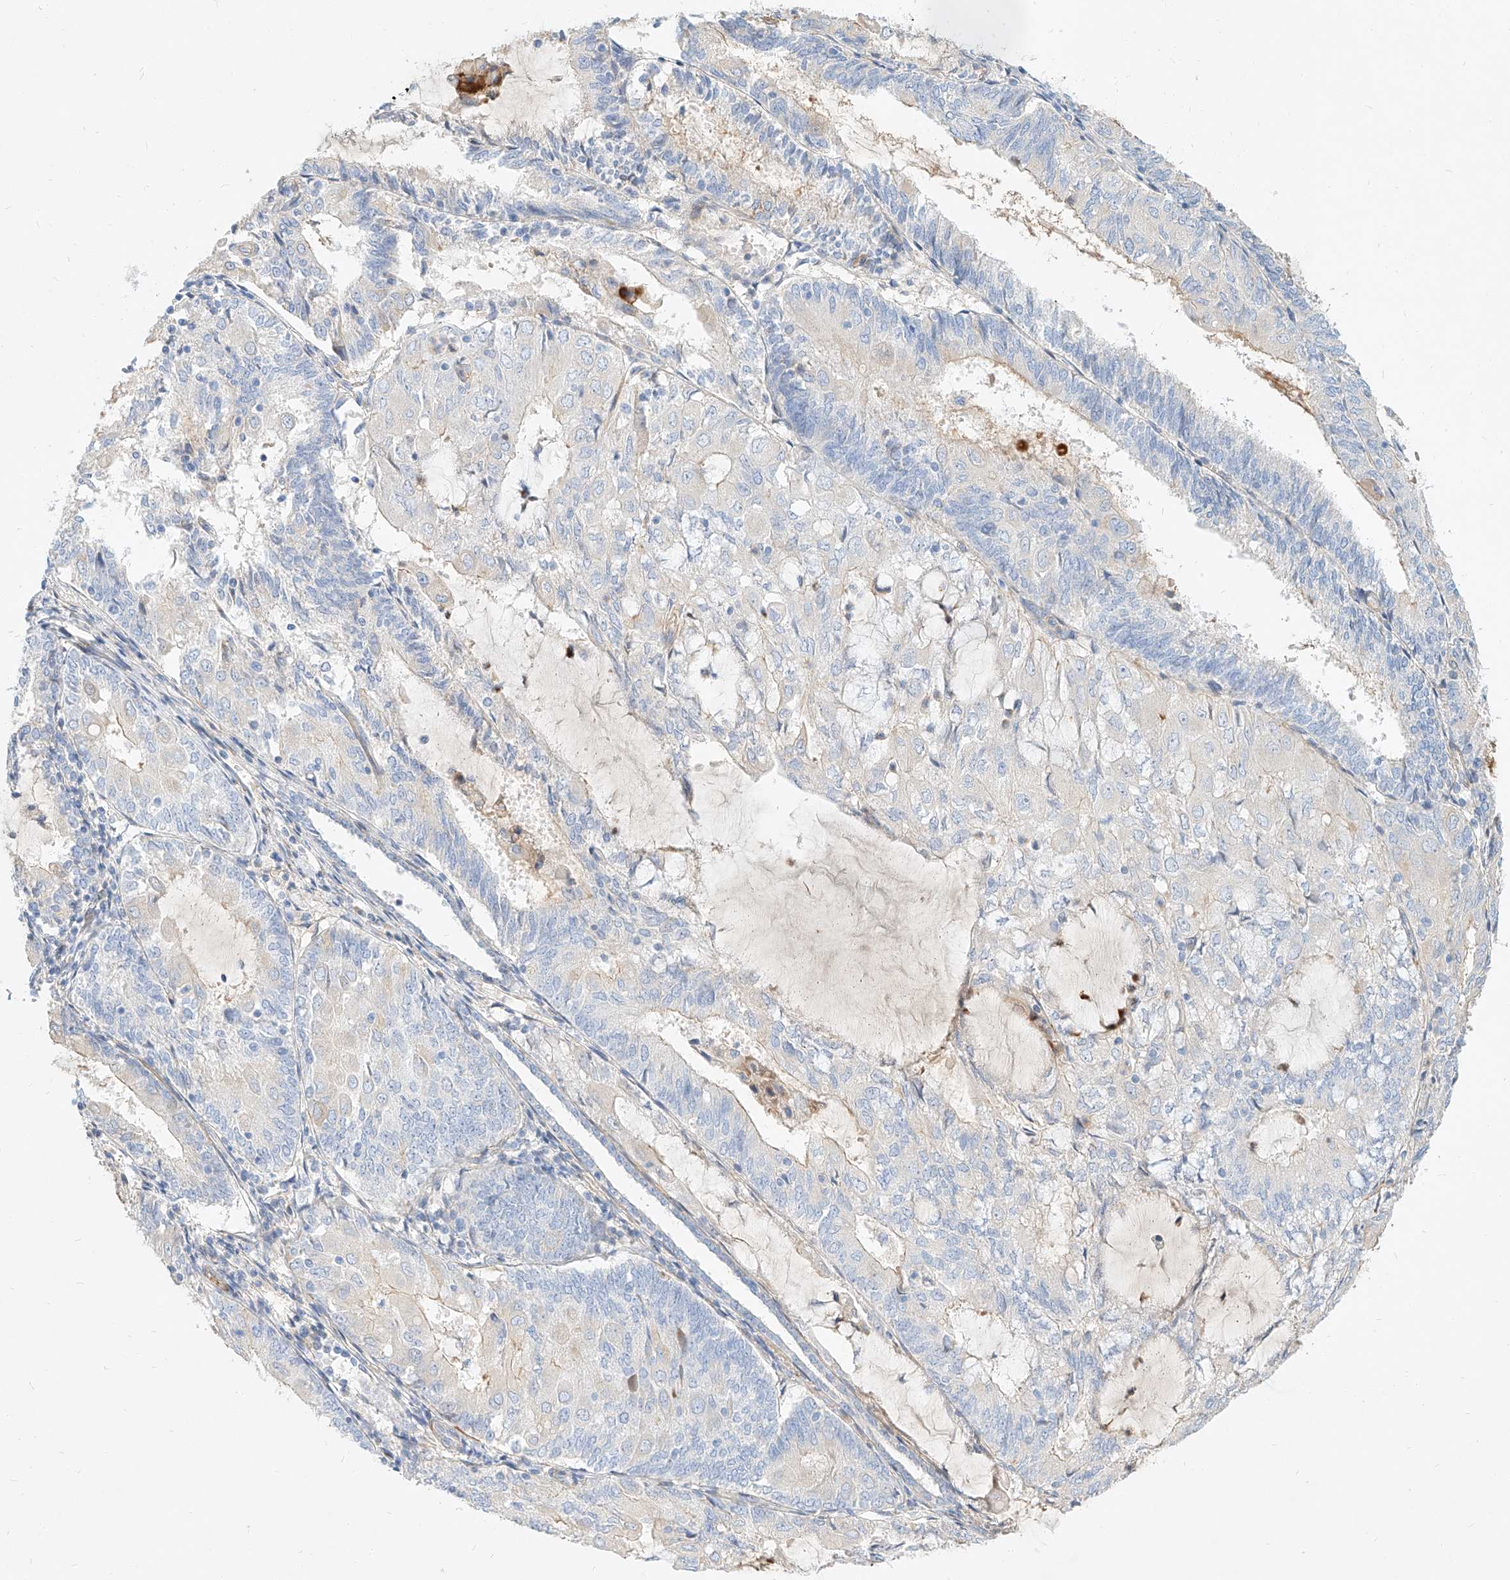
{"staining": {"intensity": "negative", "quantity": "none", "location": "none"}, "tissue": "endometrial cancer", "cell_type": "Tumor cells", "image_type": "cancer", "snomed": [{"axis": "morphology", "description": "Adenocarcinoma, NOS"}, {"axis": "topography", "description": "Endometrium"}], "caption": "Endometrial cancer (adenocarcinoma) stained for a protein using immunohistochemistry (IHC) exhibits no positivity tumor cells.", "gene": "KCNH5", "patient": {"sex": "female", "age": 81}}